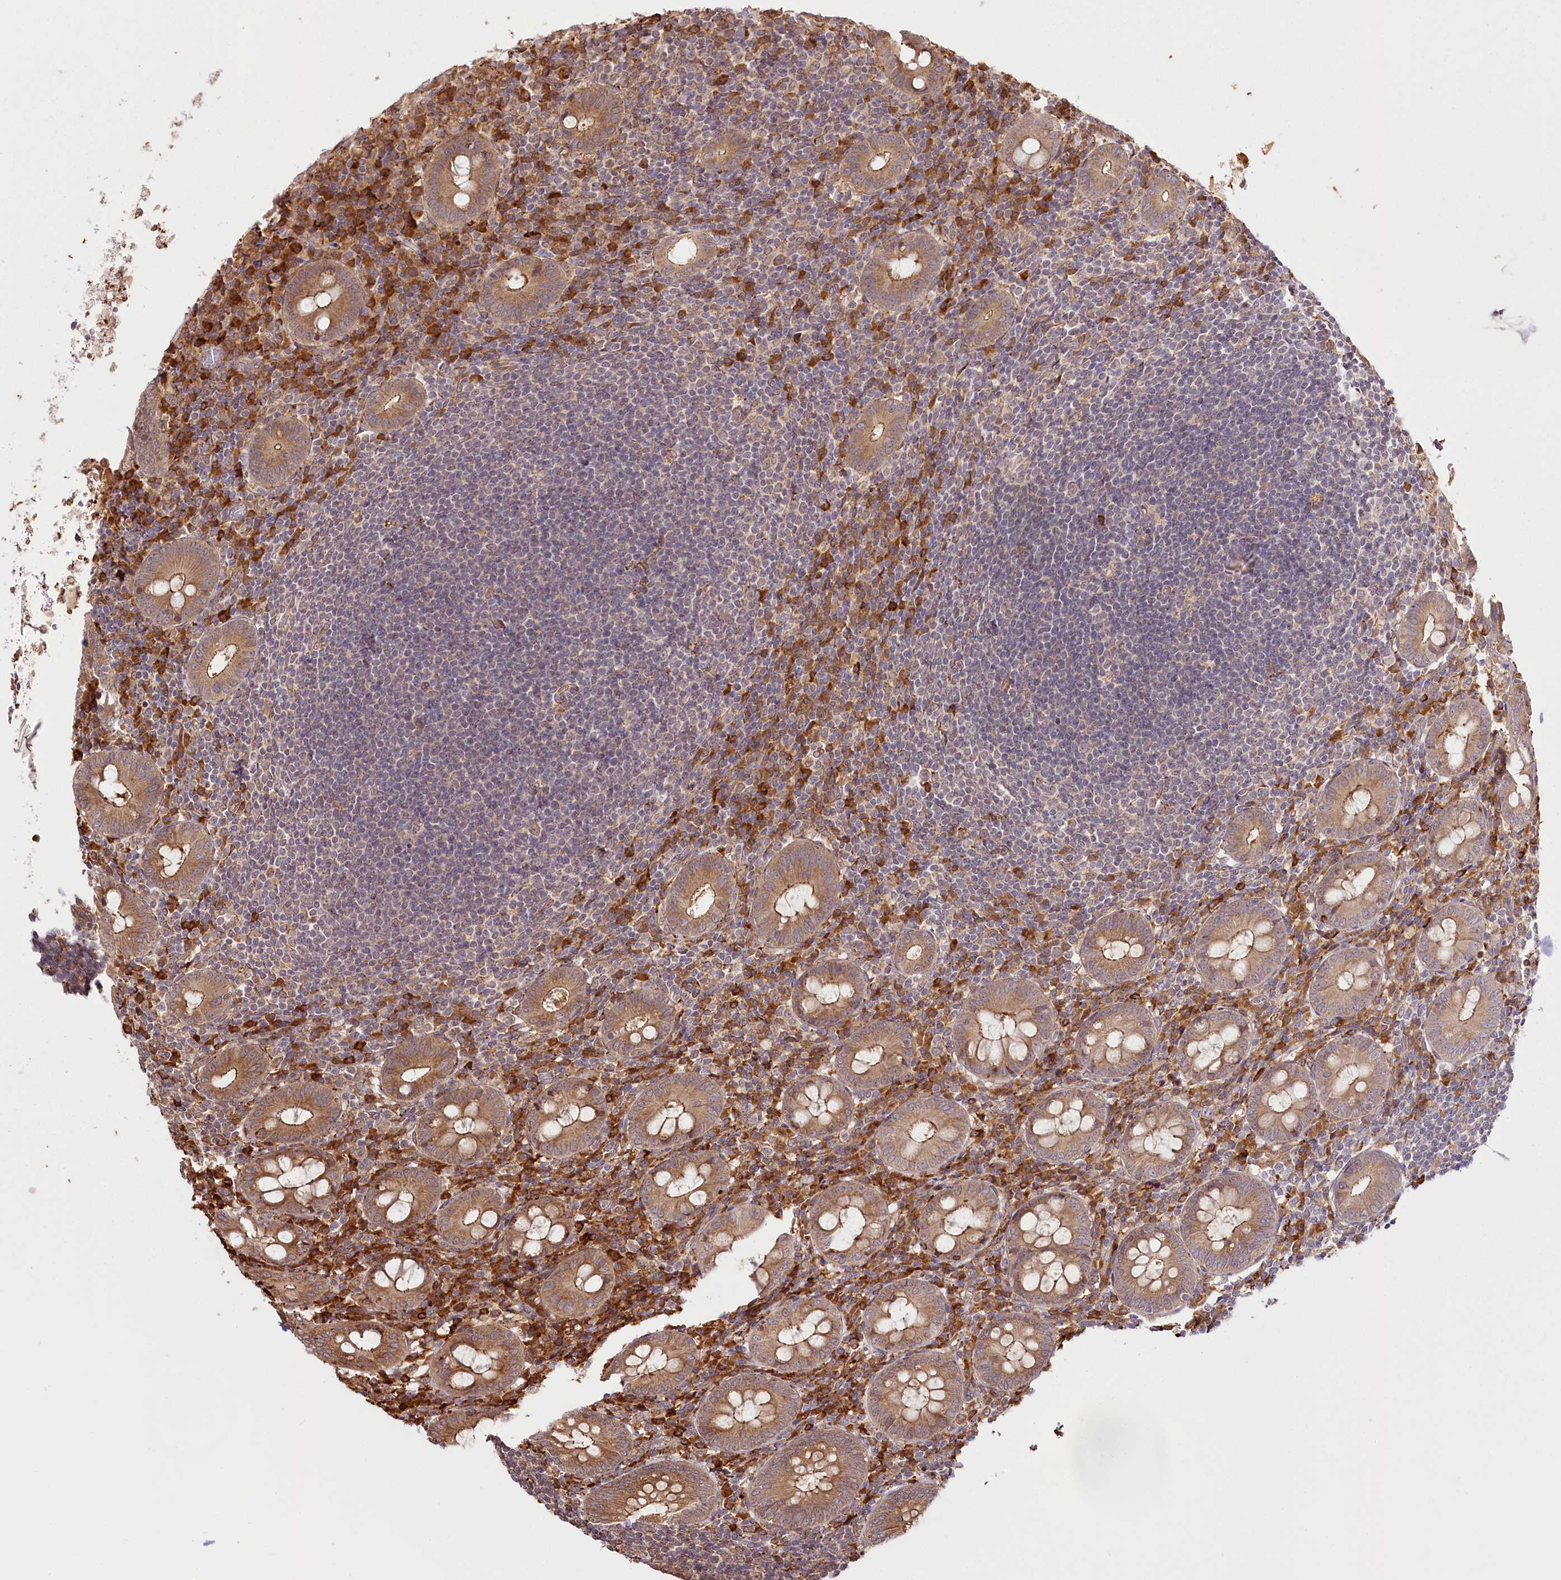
{"staining": {"intensity": "moderate", "quantity": ">75%", "location": "cytoplasmic/membranous"}, "tissue": "appendix", "cell_type": "Glandular cells", "image_type": "normal", "snomed": [{"axis": "morphology", "description": "Normal tissue, NOS"}, {"axis": "topography", "description": "Appendix"}], "caption": "An image of human appendix stained for a protein exhibits moderate cytoplasmic/membranous brown staining in glandular cells. (DAB (3,3'-diaminobenzidine) = brown stain, brightfield microscopy at high magnification).", "gene": "FAM13A", "patient": {"sex": "female", "age": 54}}